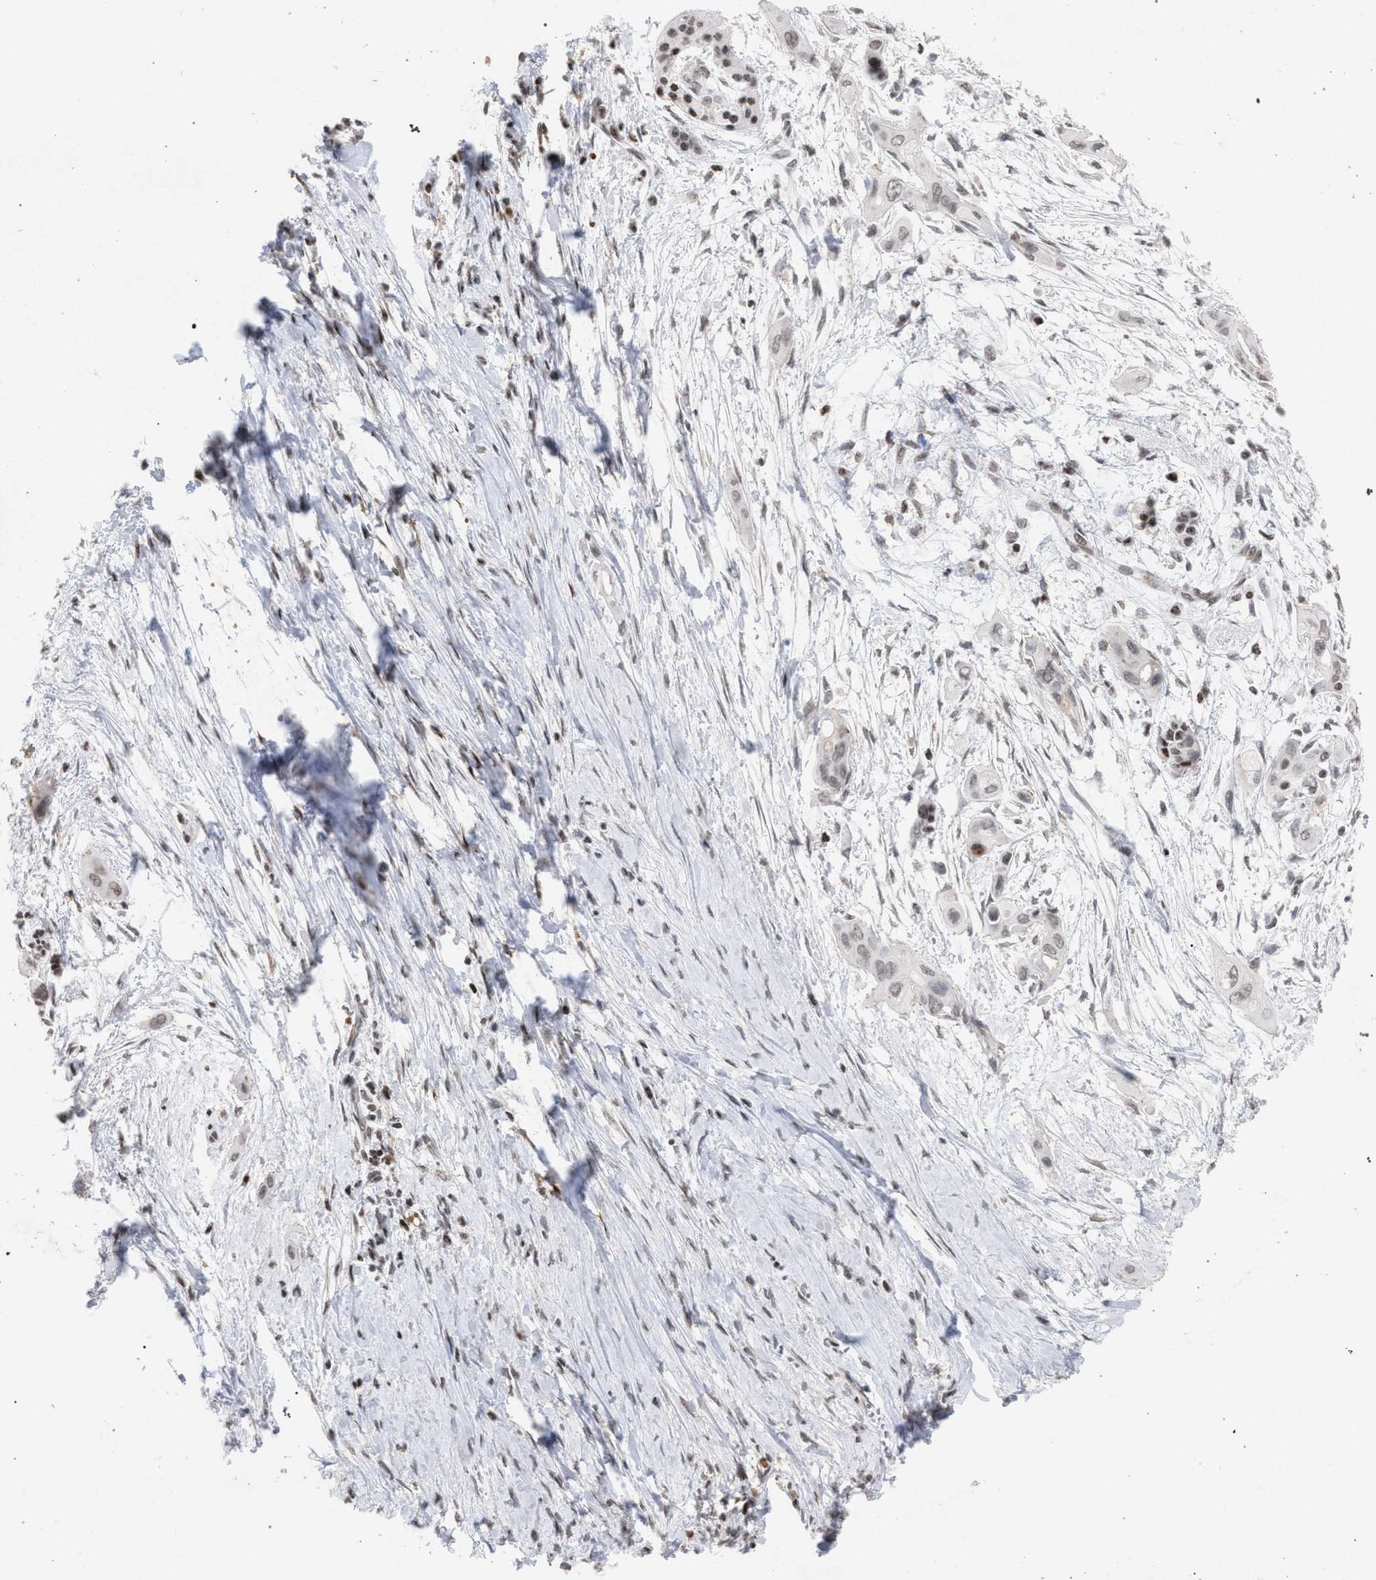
{"staining": {"intensity": "weak", "quantity": "25%-75%", "location": "nuclear"}, "tissue": "pancreatic cancer", "cell_type": "Tumor cells", "image_type": "cancer", "snomed": [{"axis": "morphology", "description": "Adenocarcinoma, NOS"}, {"axis": "topography", "description": "Pancreas"}], "caption": "Pancreatic cancer (adenocarcinoma) tissue demonstrates weak nuclear expression in about 25%-75% of tumor cells", "gene": "FOXD3", "patient": {"sex": "male", "age": 59}}